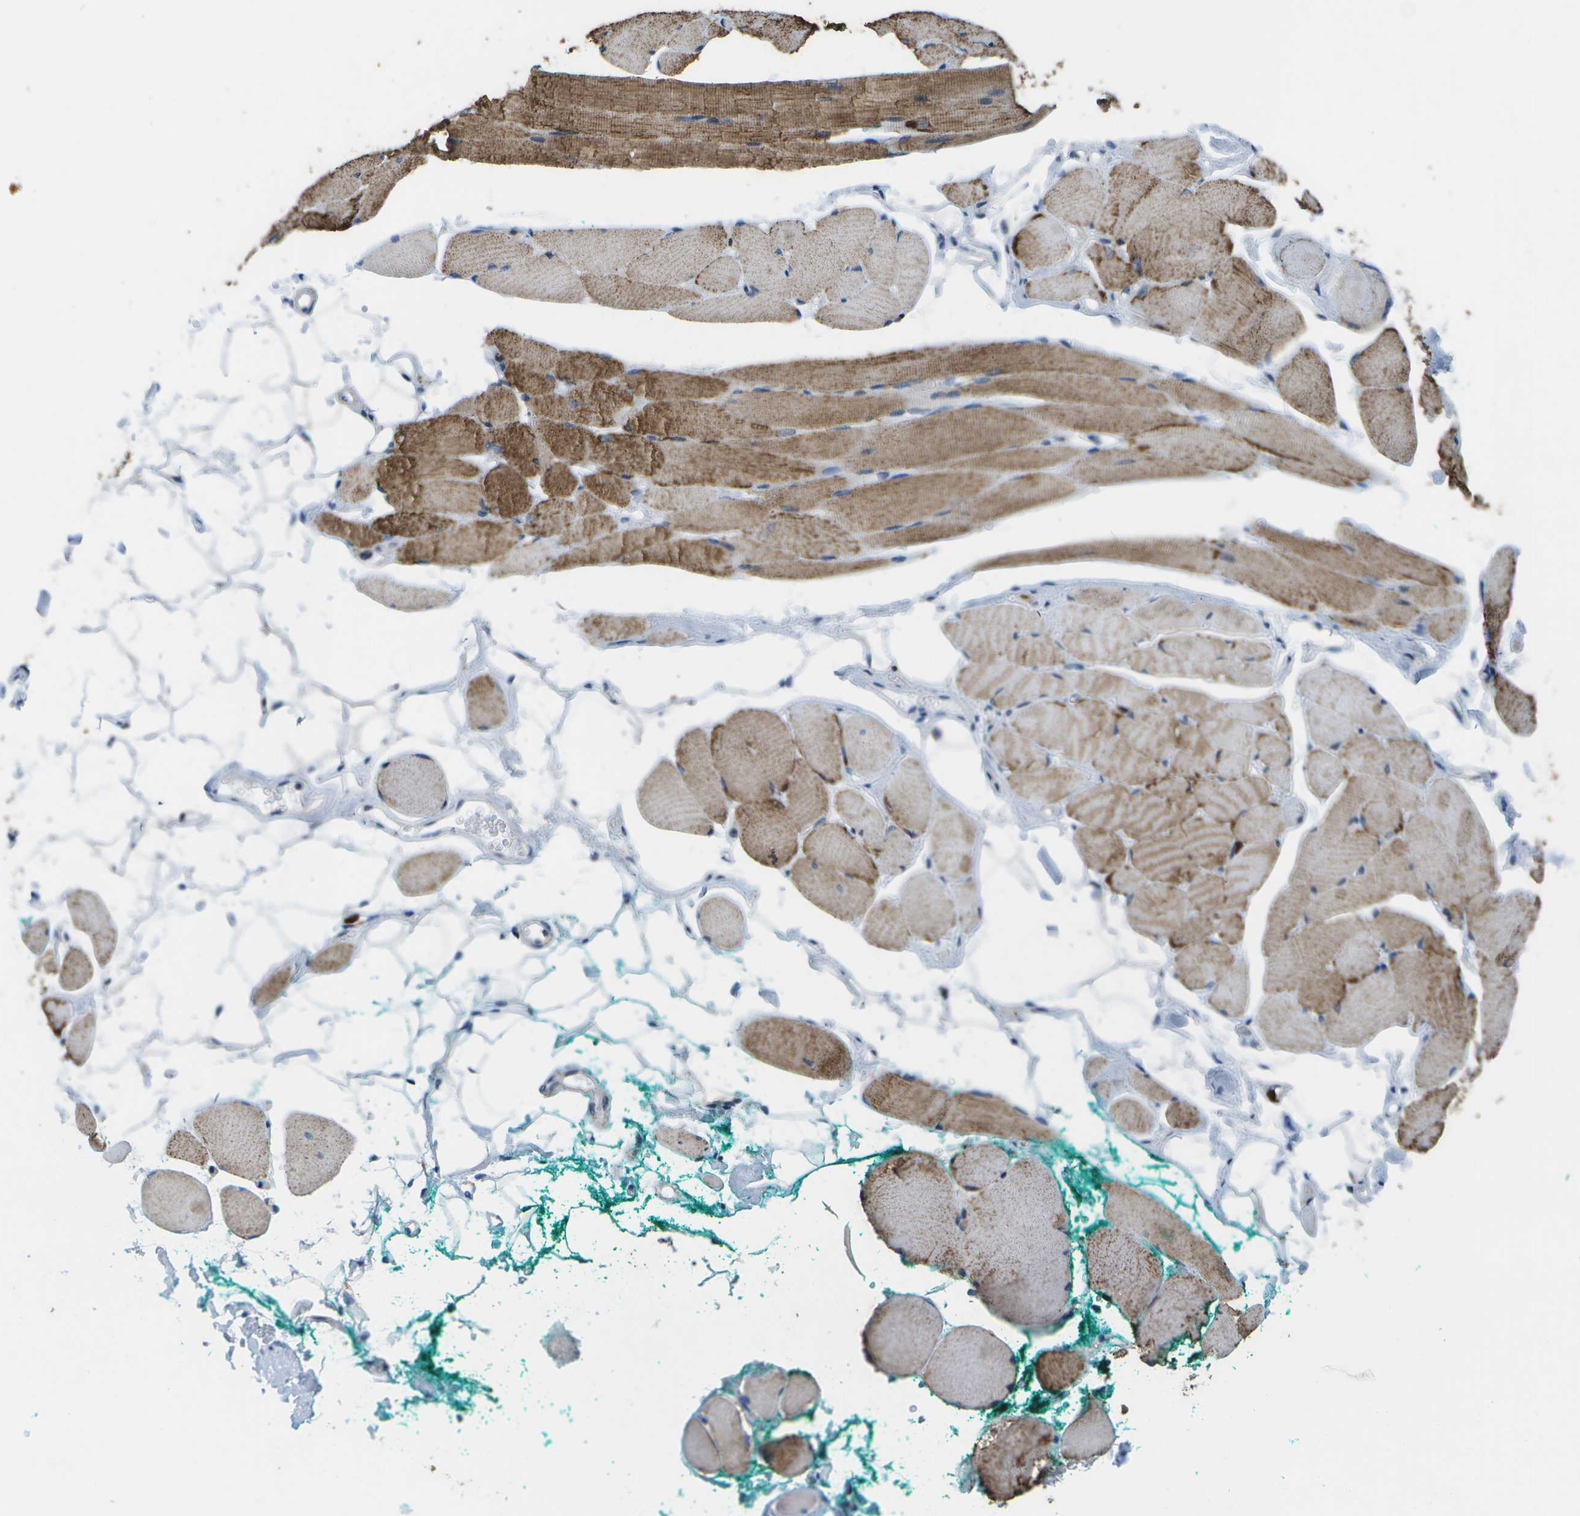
{"staining": {"intensity": "moderate", "quantity": ">75%", "location": "cytoplasmic/membranous"}, "tissue": "skeletal muscle", "cell_type": "Myocytes", "image_type": "normal", "snomed": [{"axis": "morphology", "description": "Normal tissue, NOS"}, {"axis": "topography", "description": "Skeletal muscle"}, {"axis": "topography", "description": "Peripheral nerve tissue"}], "caption": "Protein staining exhibits moderate cytoplasmic/membranous expression in approximately >75% of myocytes in normal skeletal muscle. (IHC, brightfield microscopy, high magnification).", "gene": "GALNT15", "patient": {"sex": "female", "age": 84}}